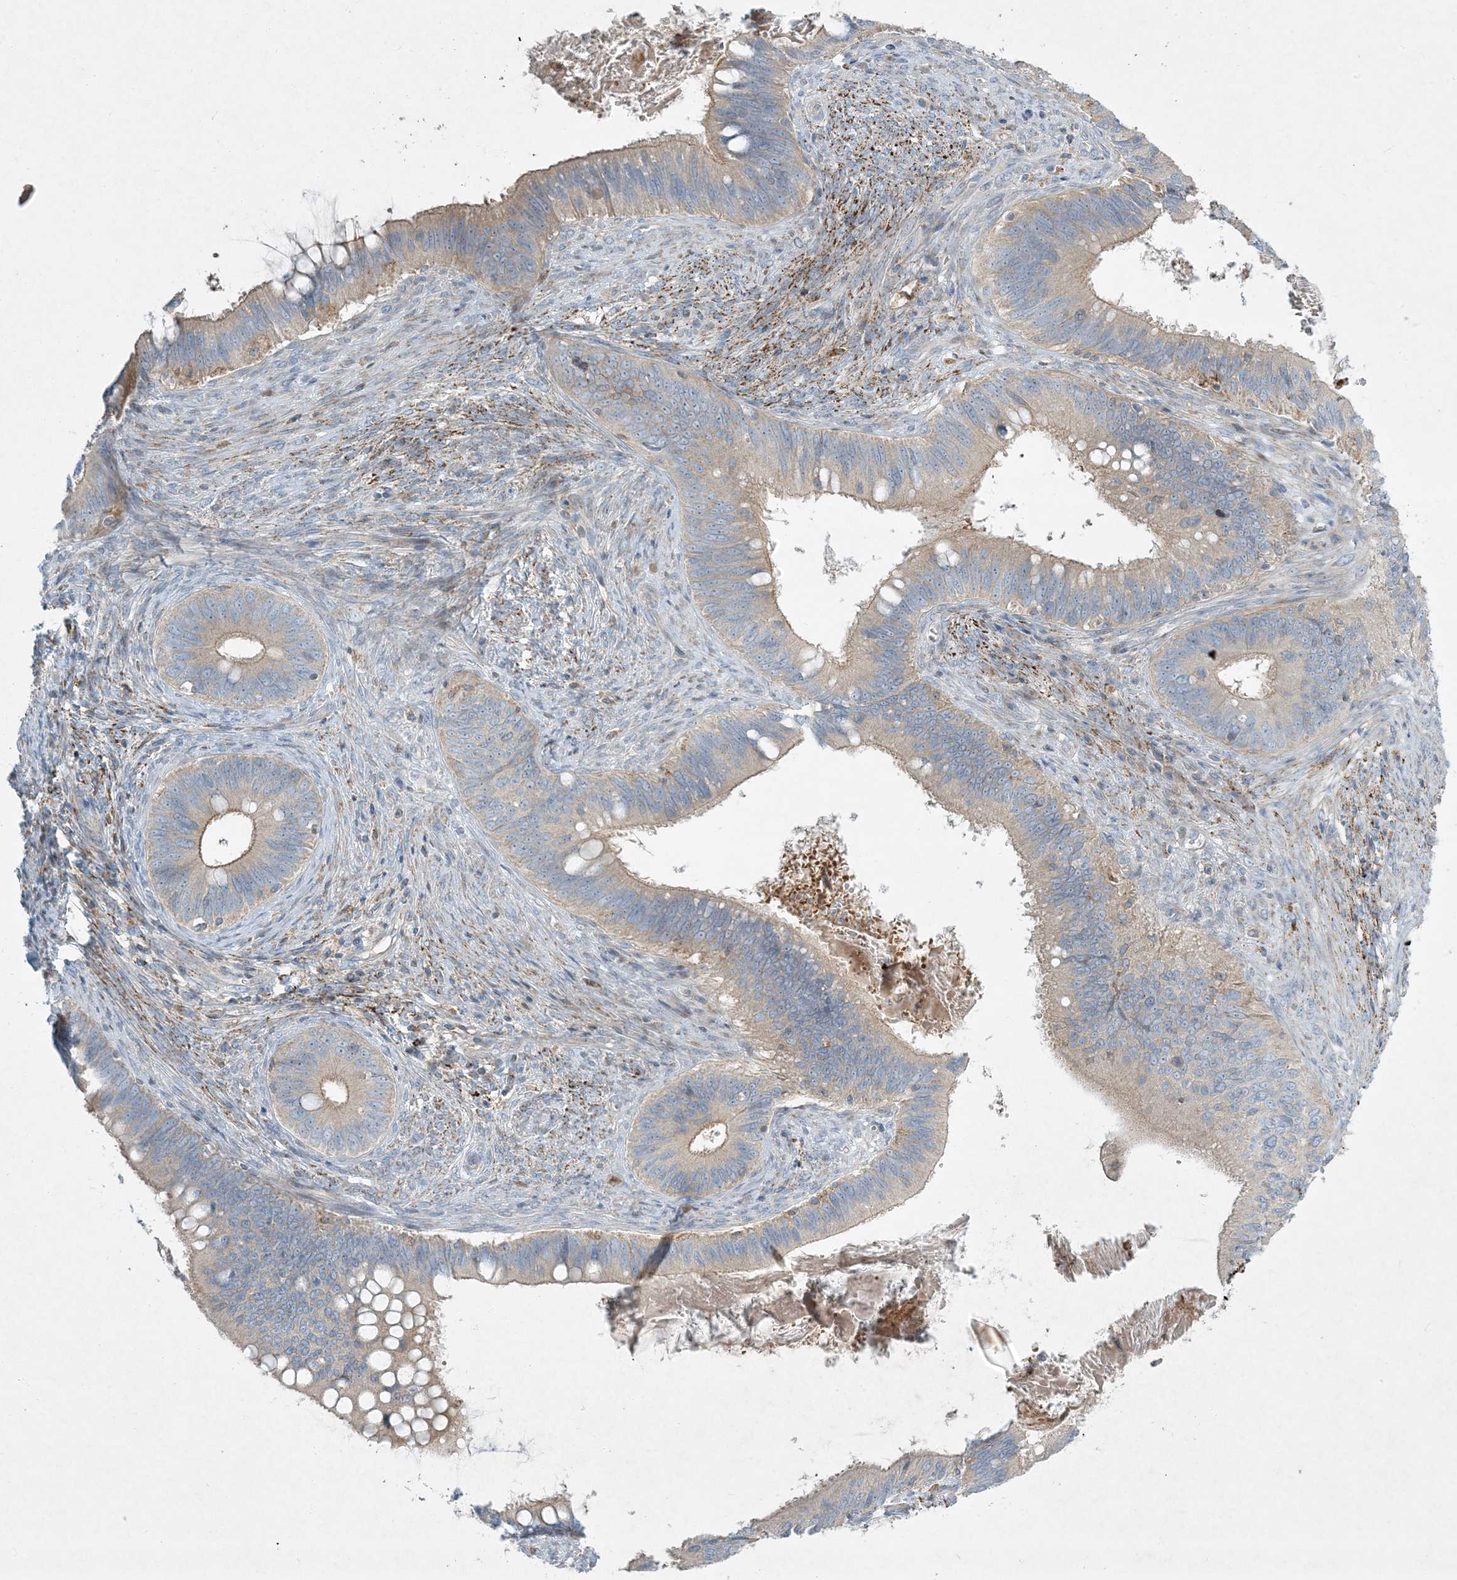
{"staining": {"intensity": "weak", "quantity": ">75%", "location": "cytoplasmic/membranous"}, "tissue": "cervical cancer", "cell_type": "Tumor cells", "image_type": "cancer", "snomed": [{"axis": "morphology", "description": "Adenocarcinoma, NOS"}, {"axis": "topography", "description": "Cervix"}], "caption": "DAB (3,3'-diaminobenzidine) immunohistochemical staining of adenocarcinoma (cervical) exhibits weak cytoplasmic/membranous protein staining in approximately >75% of tumor cells. The protein of interest is stained brown, and the nuclei are stained in blue (DAB (3,3'-diaminobenzidine) IHC with brightfield microscopy, high magnification).", "gene": "LTN1", "patient": {"sex": "female", "age": 42}}